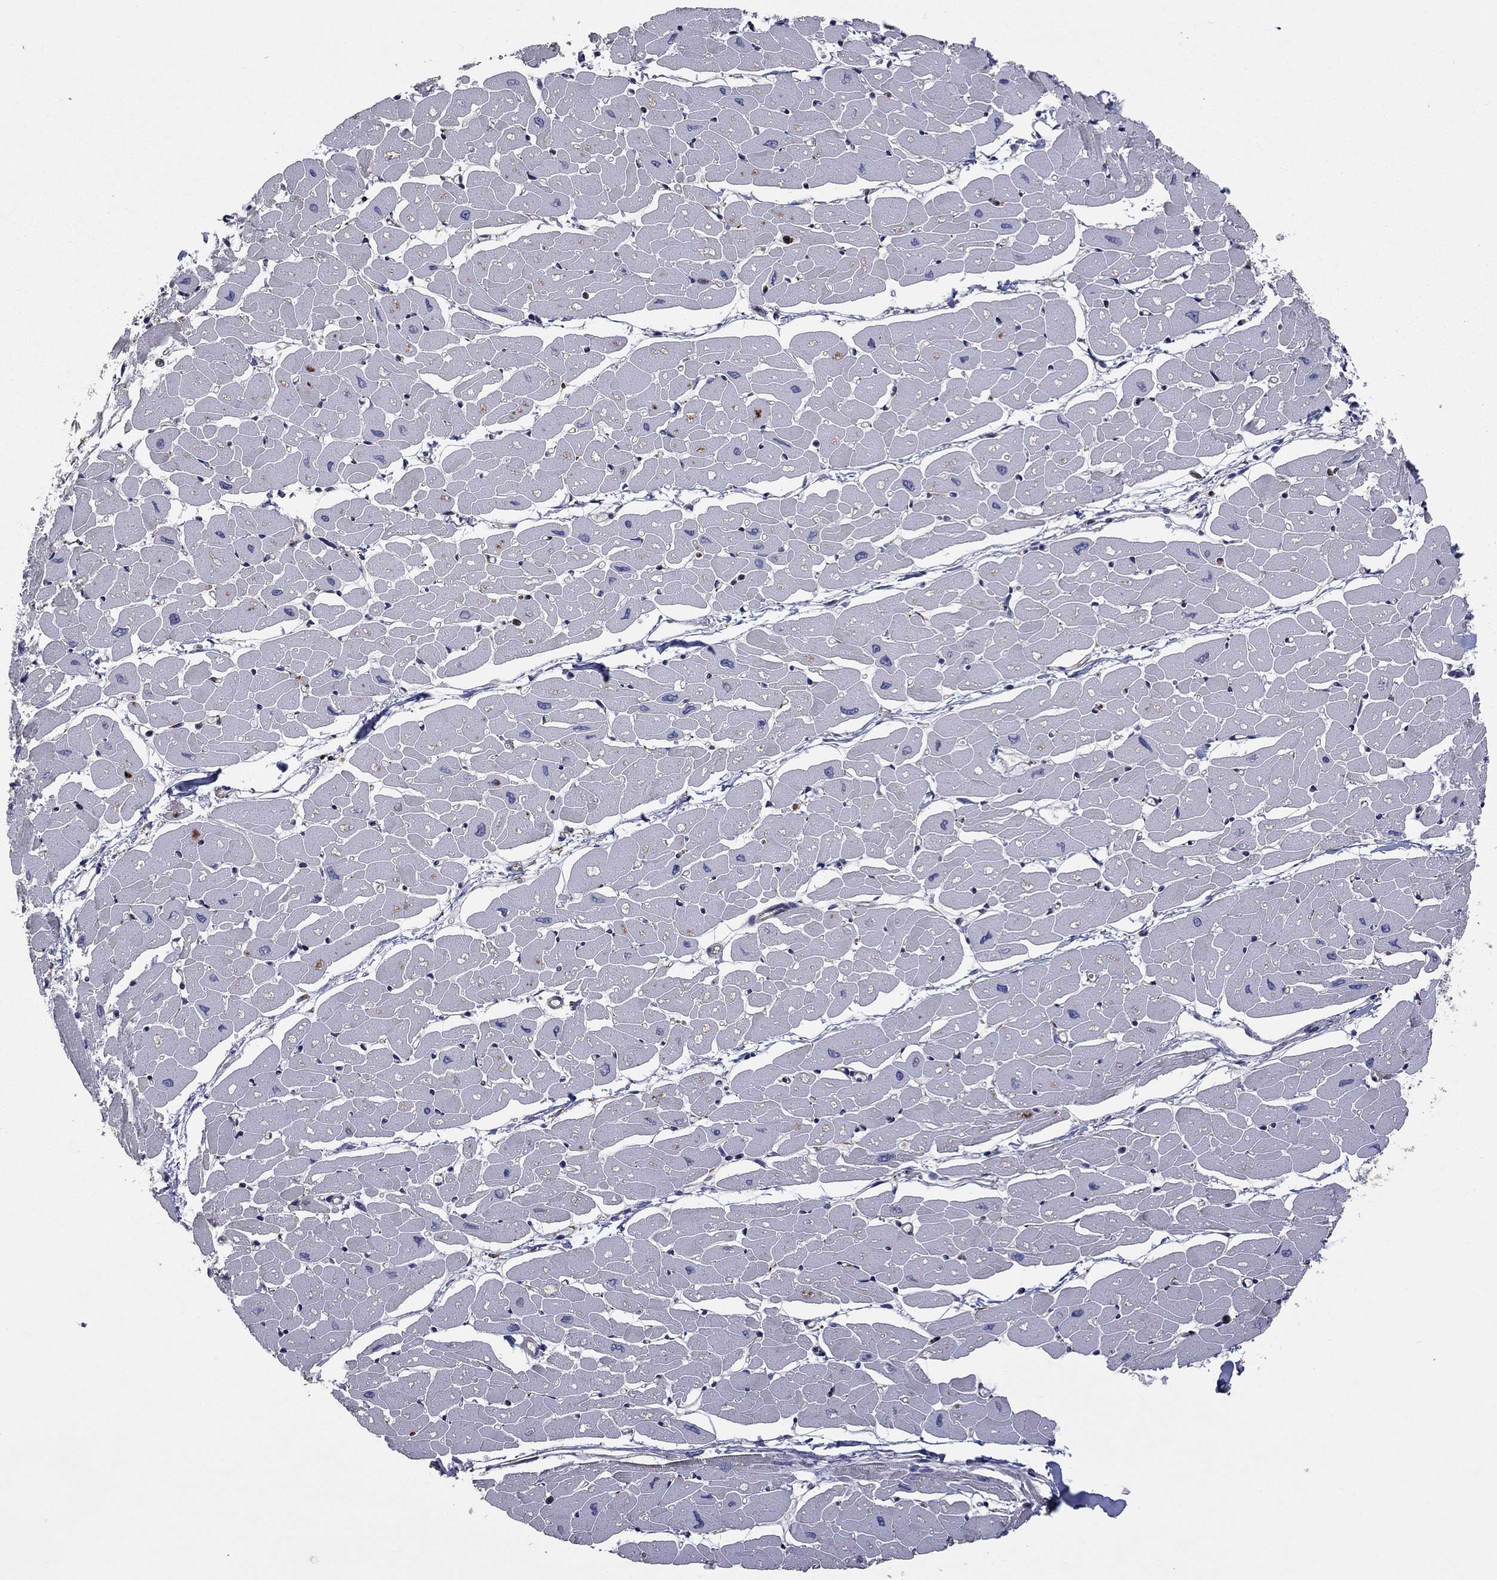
{"staining": {"intensity": "moderate", "quantity": "<25%", "location": "cytoplasmic/membranous"}, "tissue": "heart muscle", "cell_type": "Cardiomyocytes", "image_type": "normal", "snomed": [{"axis": "morphology", "description": "Normal tissue, NOS"}, {"axis": "topography", "description": "Heart"}], "caption": "Moderate cytoplasmic/membranous protein expression is identified in about <25% of cardiomyocytes in heart muscle. The protein is stained brown, and the nuclei are stained in blue (DAB IHC with brightfield microscopy, high magnification).", "gene": "MEA1", "patient": {"sex": "male", "age": 57}}